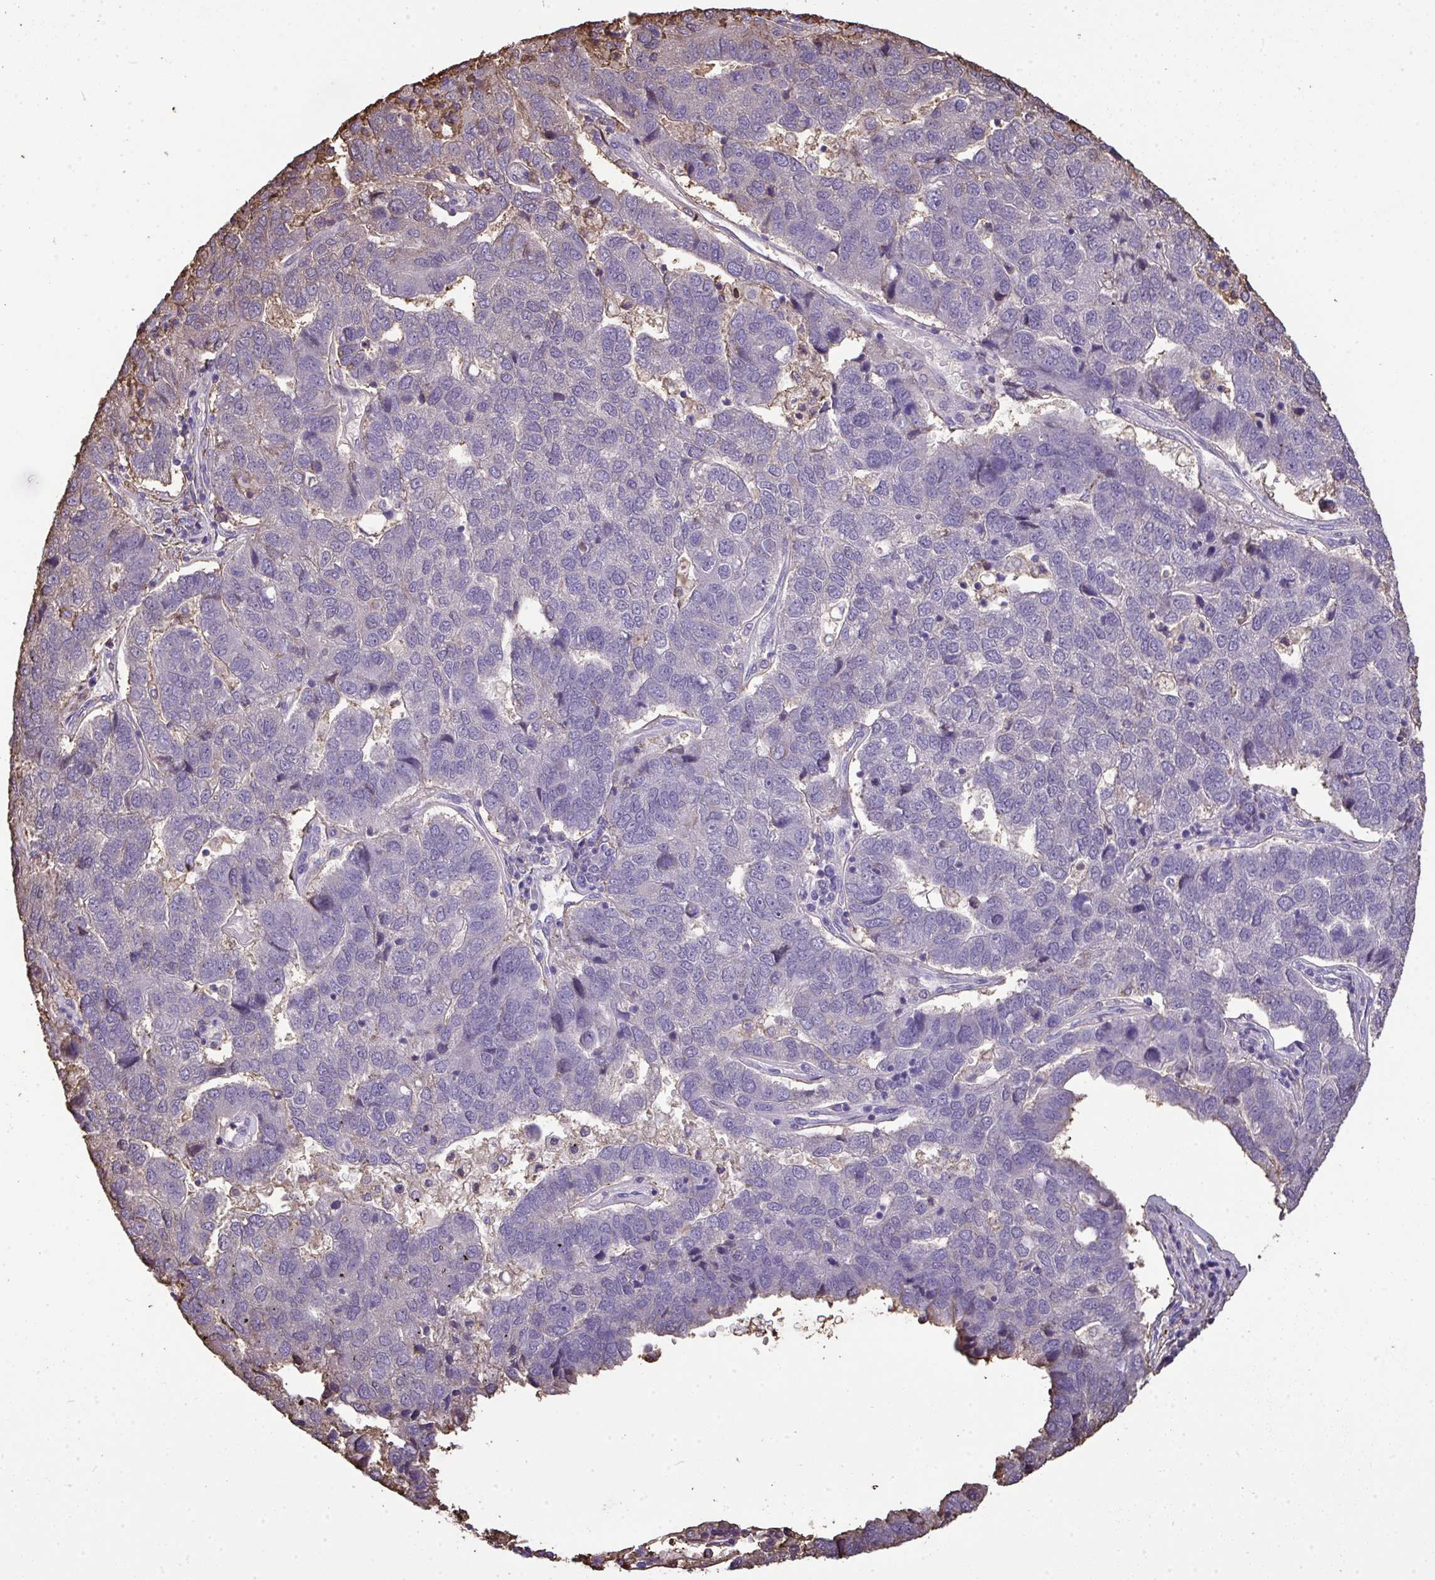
{"staining": {"intensity": "negative", "quantity": "none", "location": "none"}, "tissue": "pancreatic cancer", "cell_type": "Tumor cells", "image_type": "cancer", "snomed": [{"axis": "morphology", "description": "Adenocarcinoma, NOS"}, {"axis": "topography", "description": "Pancreas"}], "caption": "Immunohistochemical staining of pancreatic adenocarcinoma demonstrates no significant staining in tumor cells.", "gene": "ANXA5", "patient": {"sex": "female", "age": 61}}